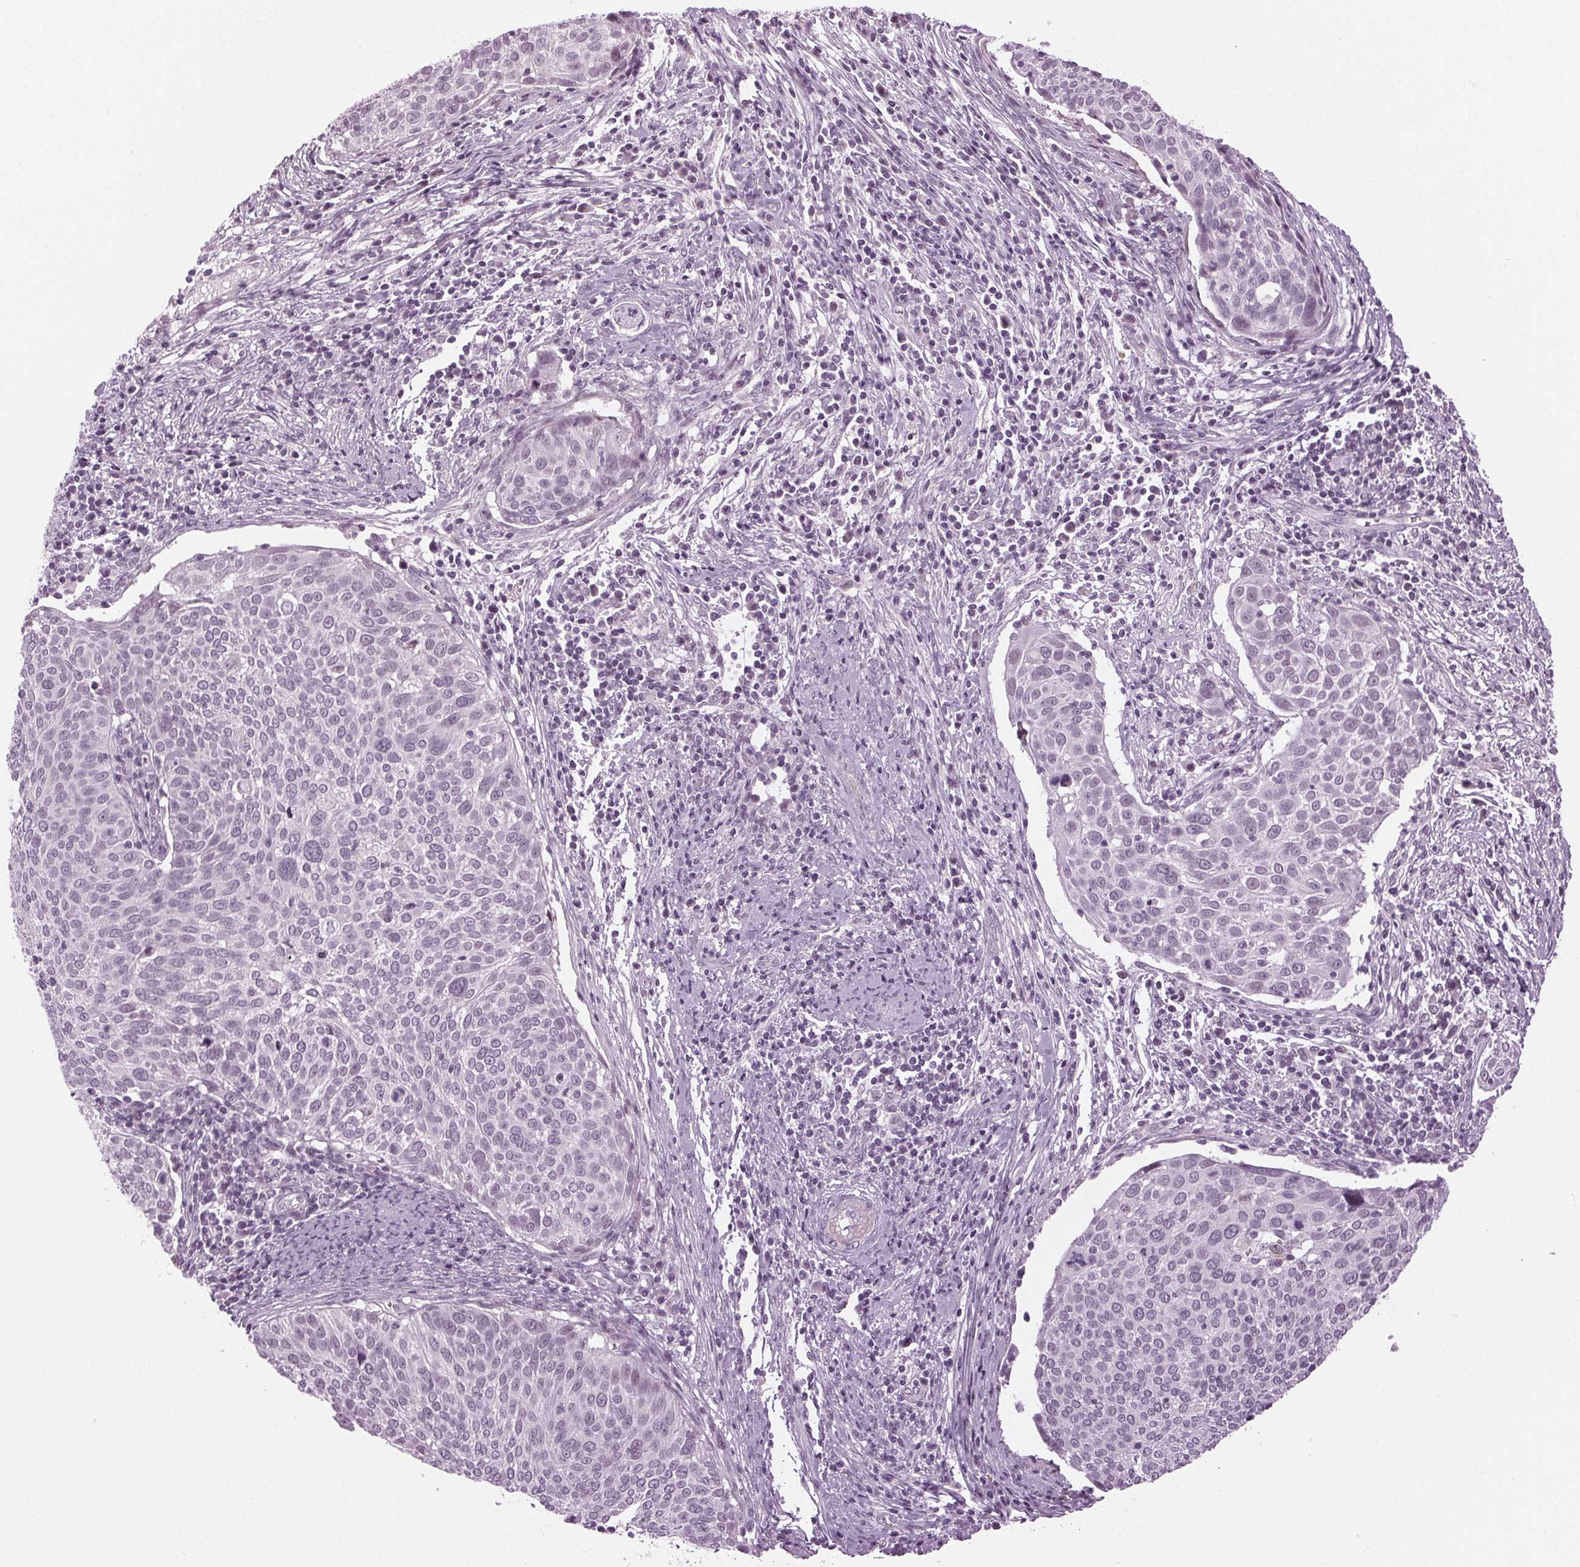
{"staining": {"intensity": "negative", "quantity": "none", "location": "none"}, "tissue": "cervical cancer", "cell_type": "Tumor cells", "image_type": "cancer", "snomed": [{"axis": "morphology", "description": "Squamous cell carcinoma, NOS"}, {"axis": "topography", "description": "Cervix"}], "caption": "IHC micrograph of neoplastic tissue: human cervical cancer stained with DAB (3,3'-diaminobenzidine) shows no significant protein positivity in tumor cells.", "gene": "DNAH12", "patient": {"sex": "female", "age": 39}}